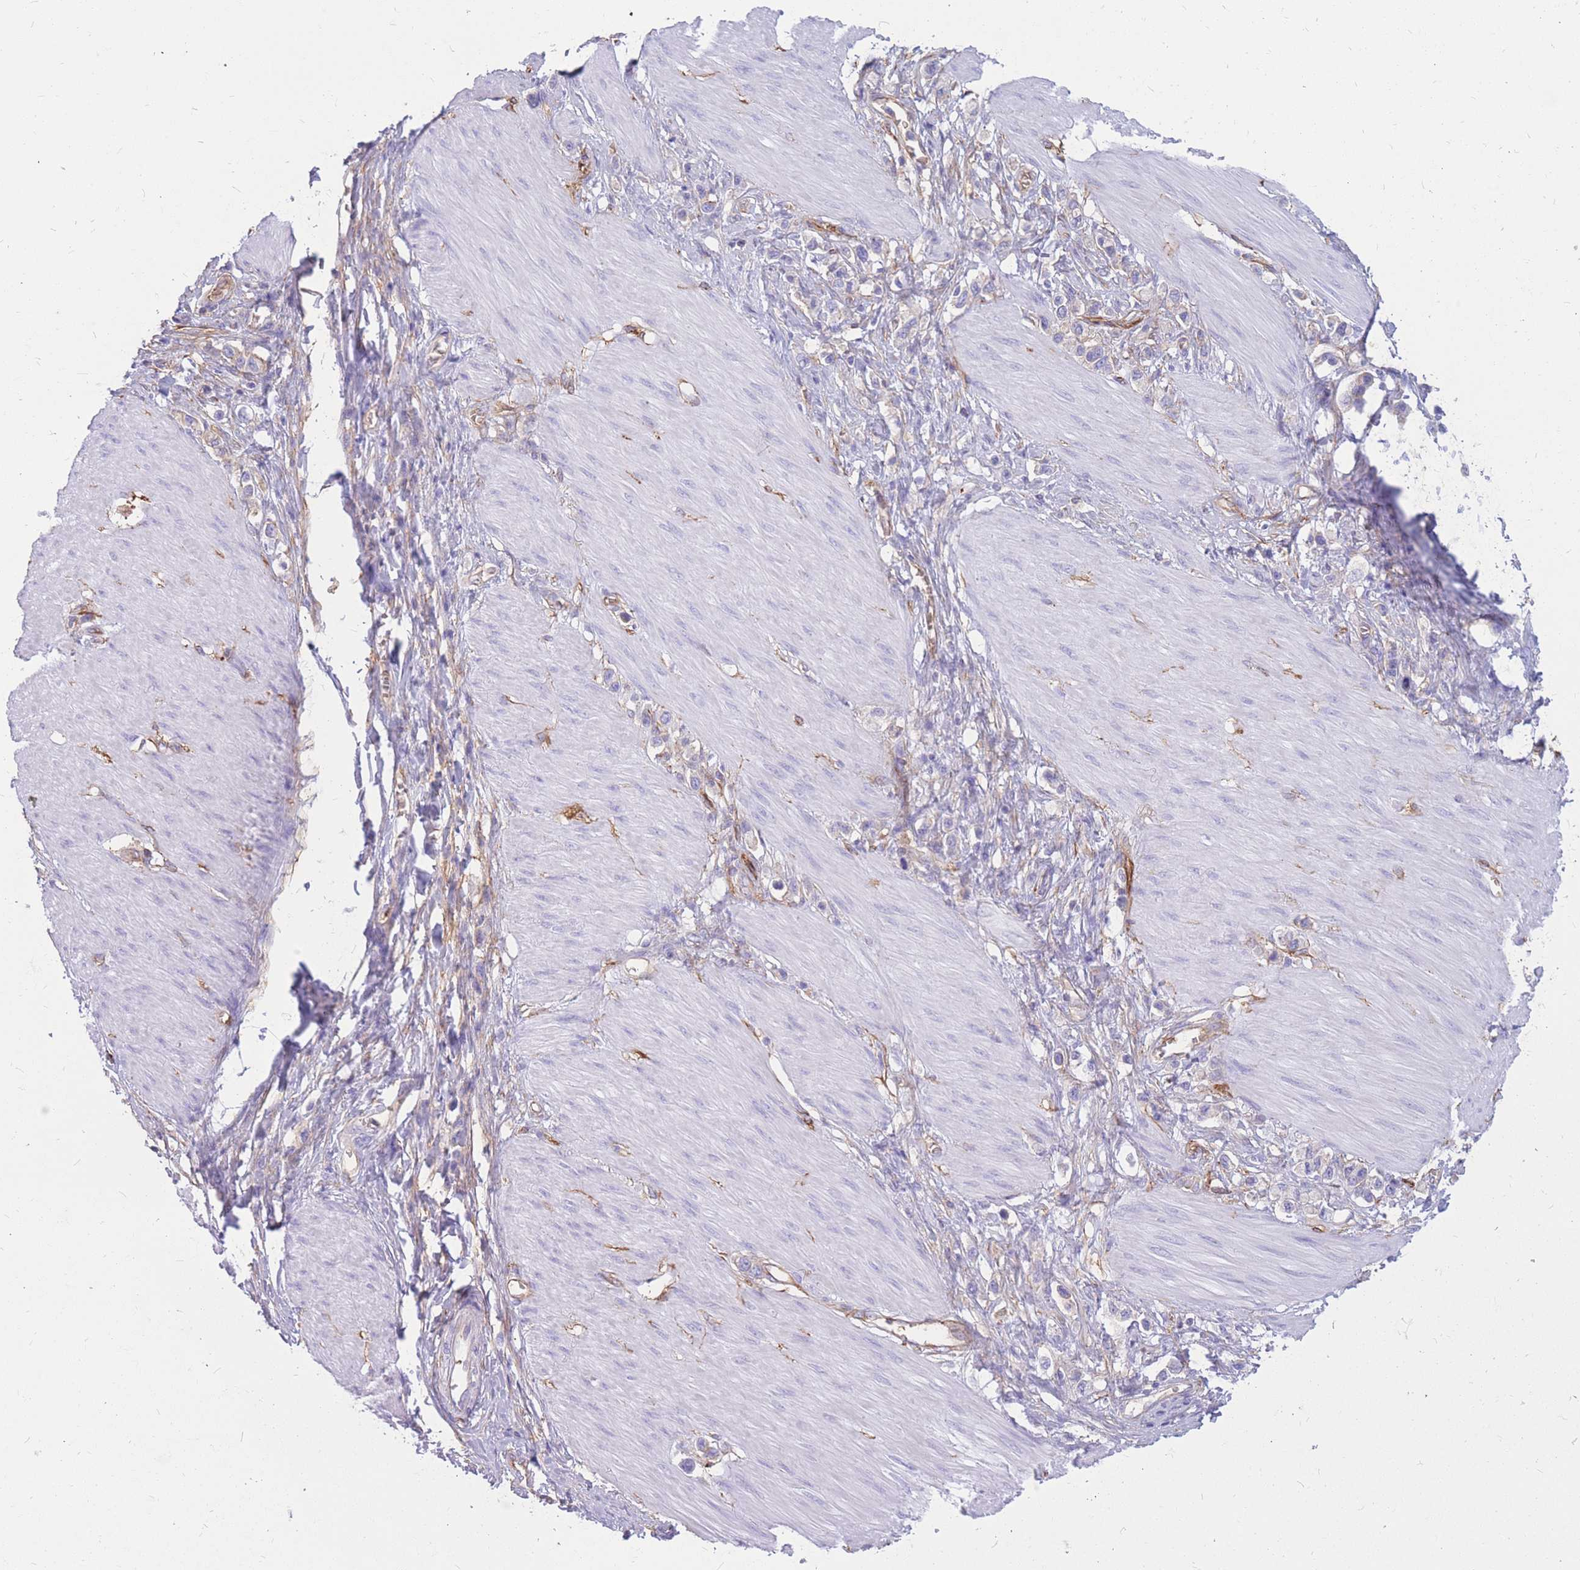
{"staining": {"intensity": "negative", "quantity": "none", "location": "none"}, "tissue": "stomach cancer", "cell_type": "Tumor cells", "image_type": "cancer", "snomed": [{"axis": "morphology", "description": "Adenocarcinoma, NOS"}, {"axis": "topography", "description": "Stomach"}], "caption": "Protein analysis of adenocarcinoma (stomach) shows no significant staining in tumor cells.", "gene": "ADD2", "patient": {"sex": "female", "age": 65}}